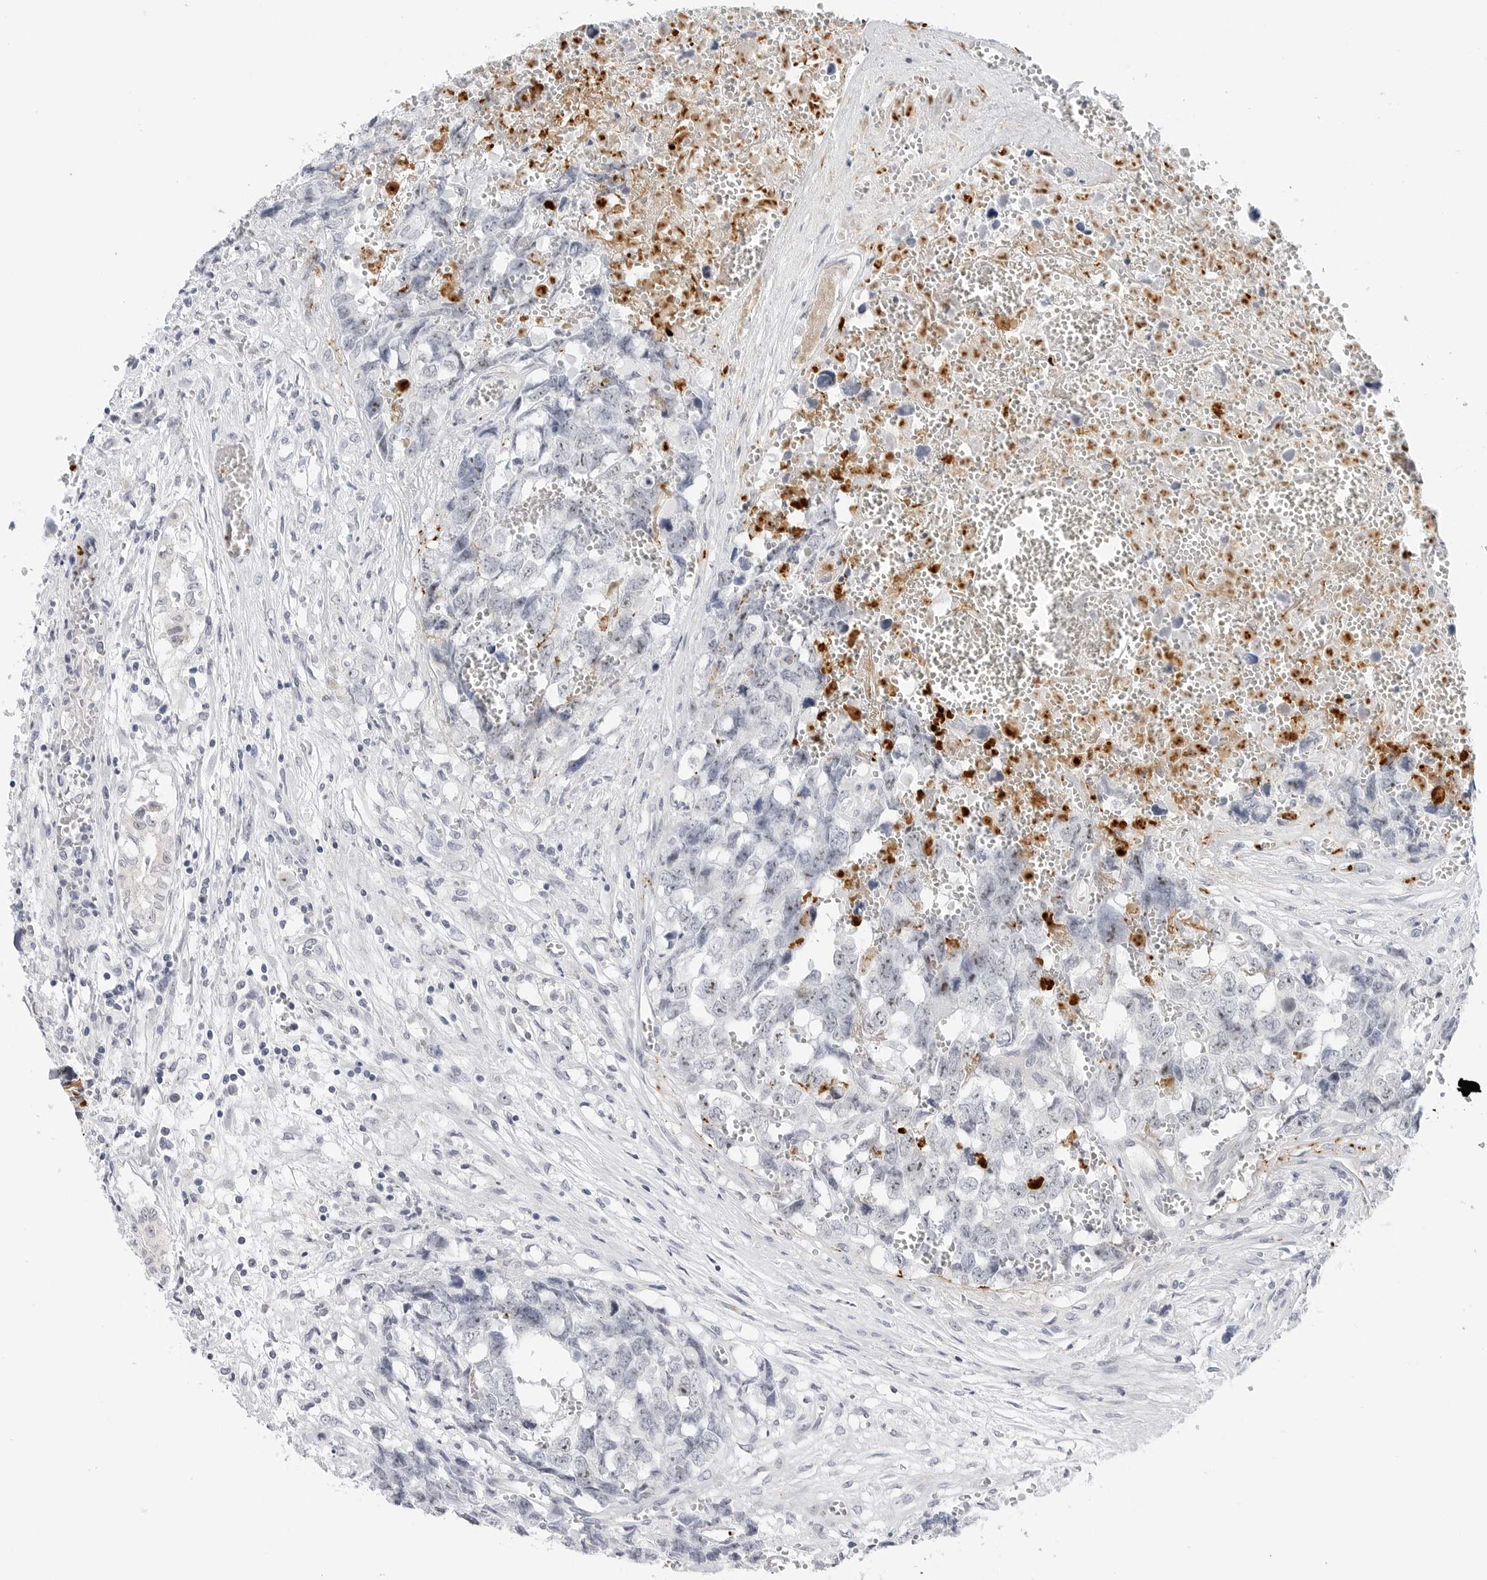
{"staining": {"intensity": "negative", "quantity": "none", "location": "none"}, "tissue": "testis cancer", "cell_type": "Tumor cells", "image_type": "cancer", "snomed": [{"axis": "morphology", "description": "Carcinoma, Embryonal, NOS"}, {"axis": "topography", "description": "Testis"}], "caption": "An immunohistochemistry photomicrograph of testis cancer is shown. There is no staining in tumor cells of testis cancer.", "gene": "MAP2K5", "patient": {"sex": "male", "age": 31}}